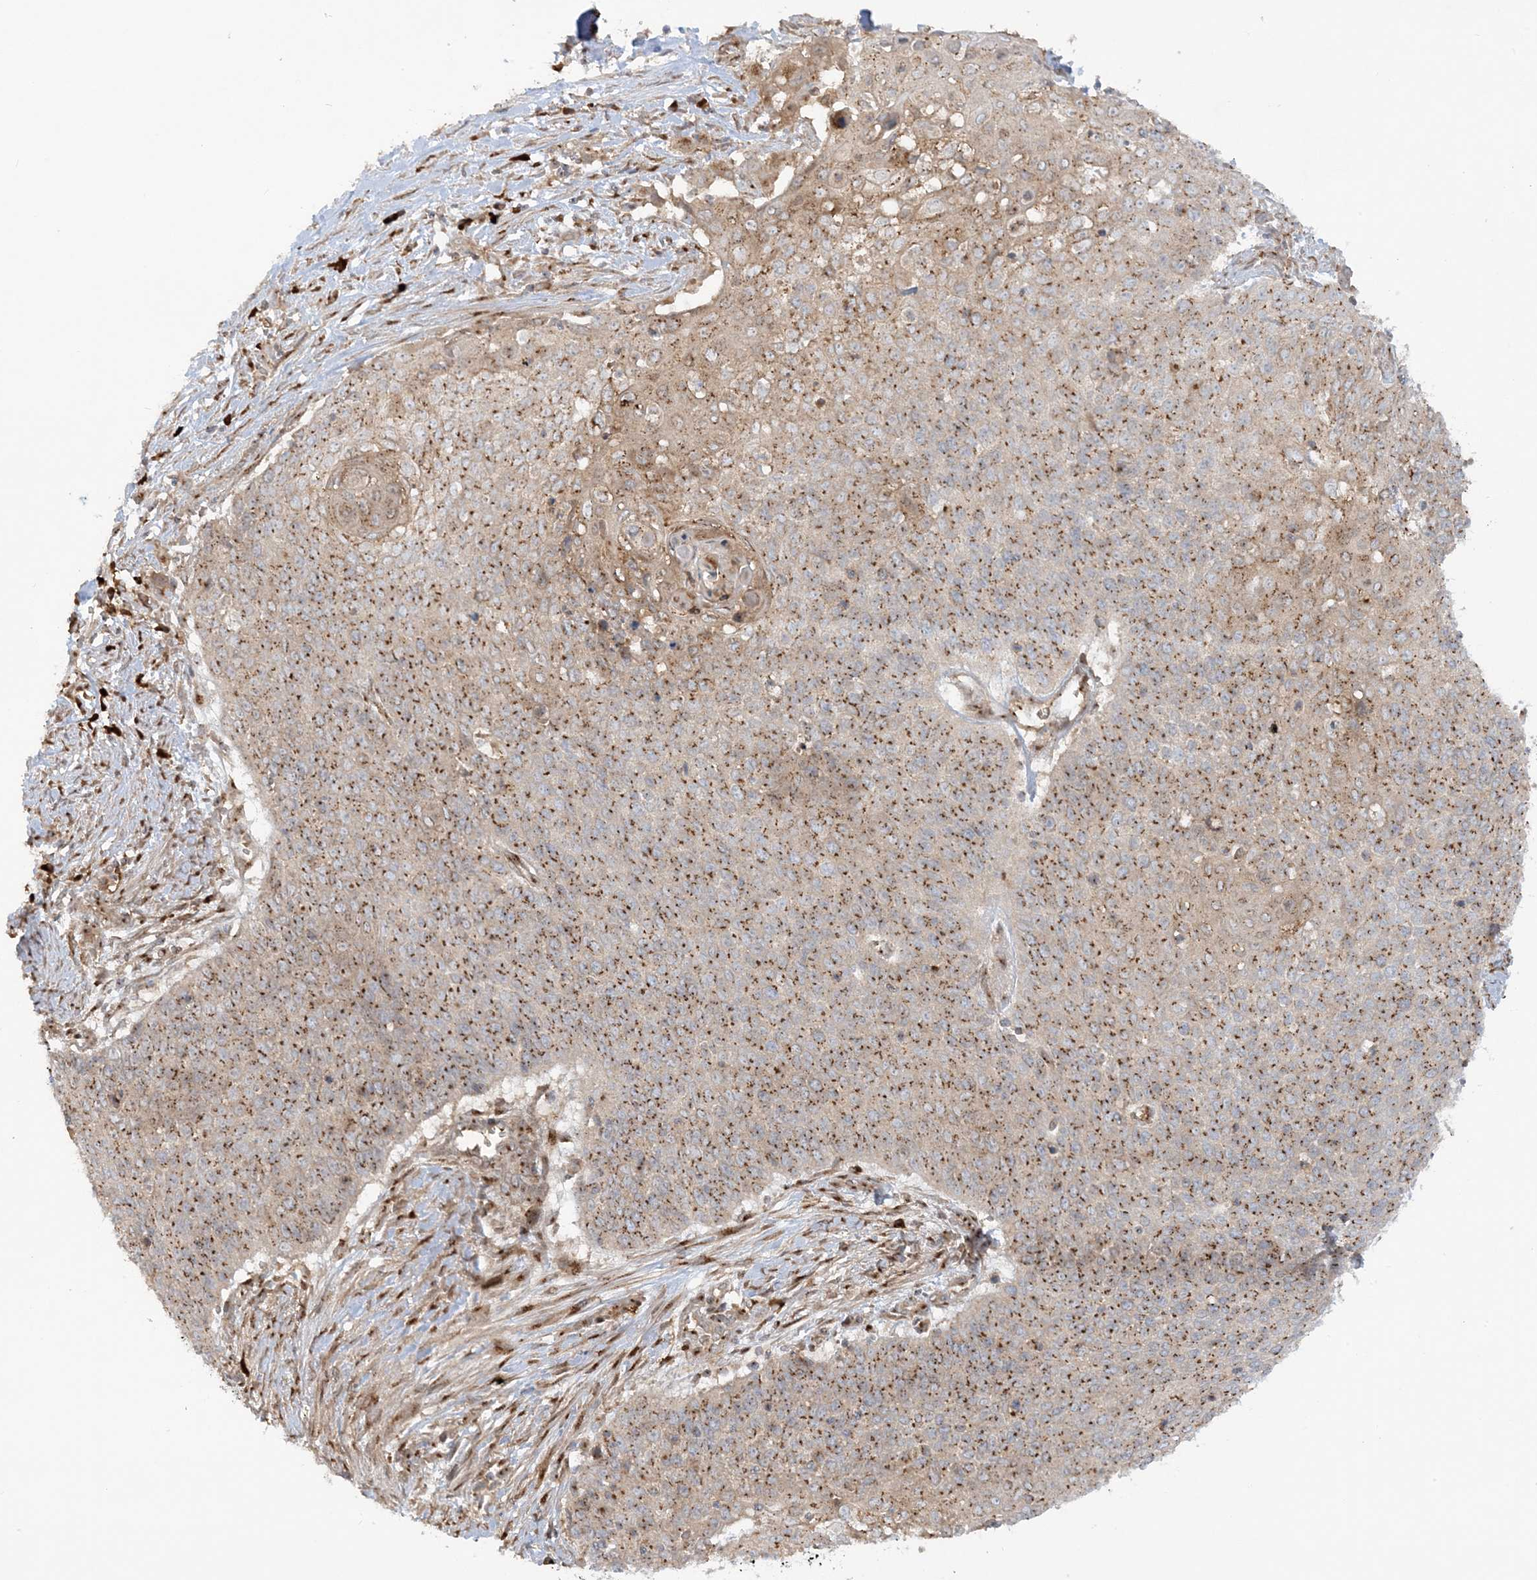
{"staining": {"intensity": "moderate", "quantity": ">75%", "location": "cytoplasmic/membranous"}, "tissue": "cervical cancer", "cell_type": "Tumor cells", "image_type": "cancer", "snomed": [{"axis": "morphology", "description": "Squamous cell carcinoma, NOS"}, {"axis": "topography", "description": "Cervix"}], "caption": "Immunohistochemical staining of human cervical cancer shows medium levels of moderate cytoplasmic/membranous protein positivity in approximately >75% of tumor cells. (DAB (3,3'-diaminobenzidine) IHC with brightfield microscopy, high magnification).", "gene": "RPP40", "patient": {"sex": "female", "age": 39}}